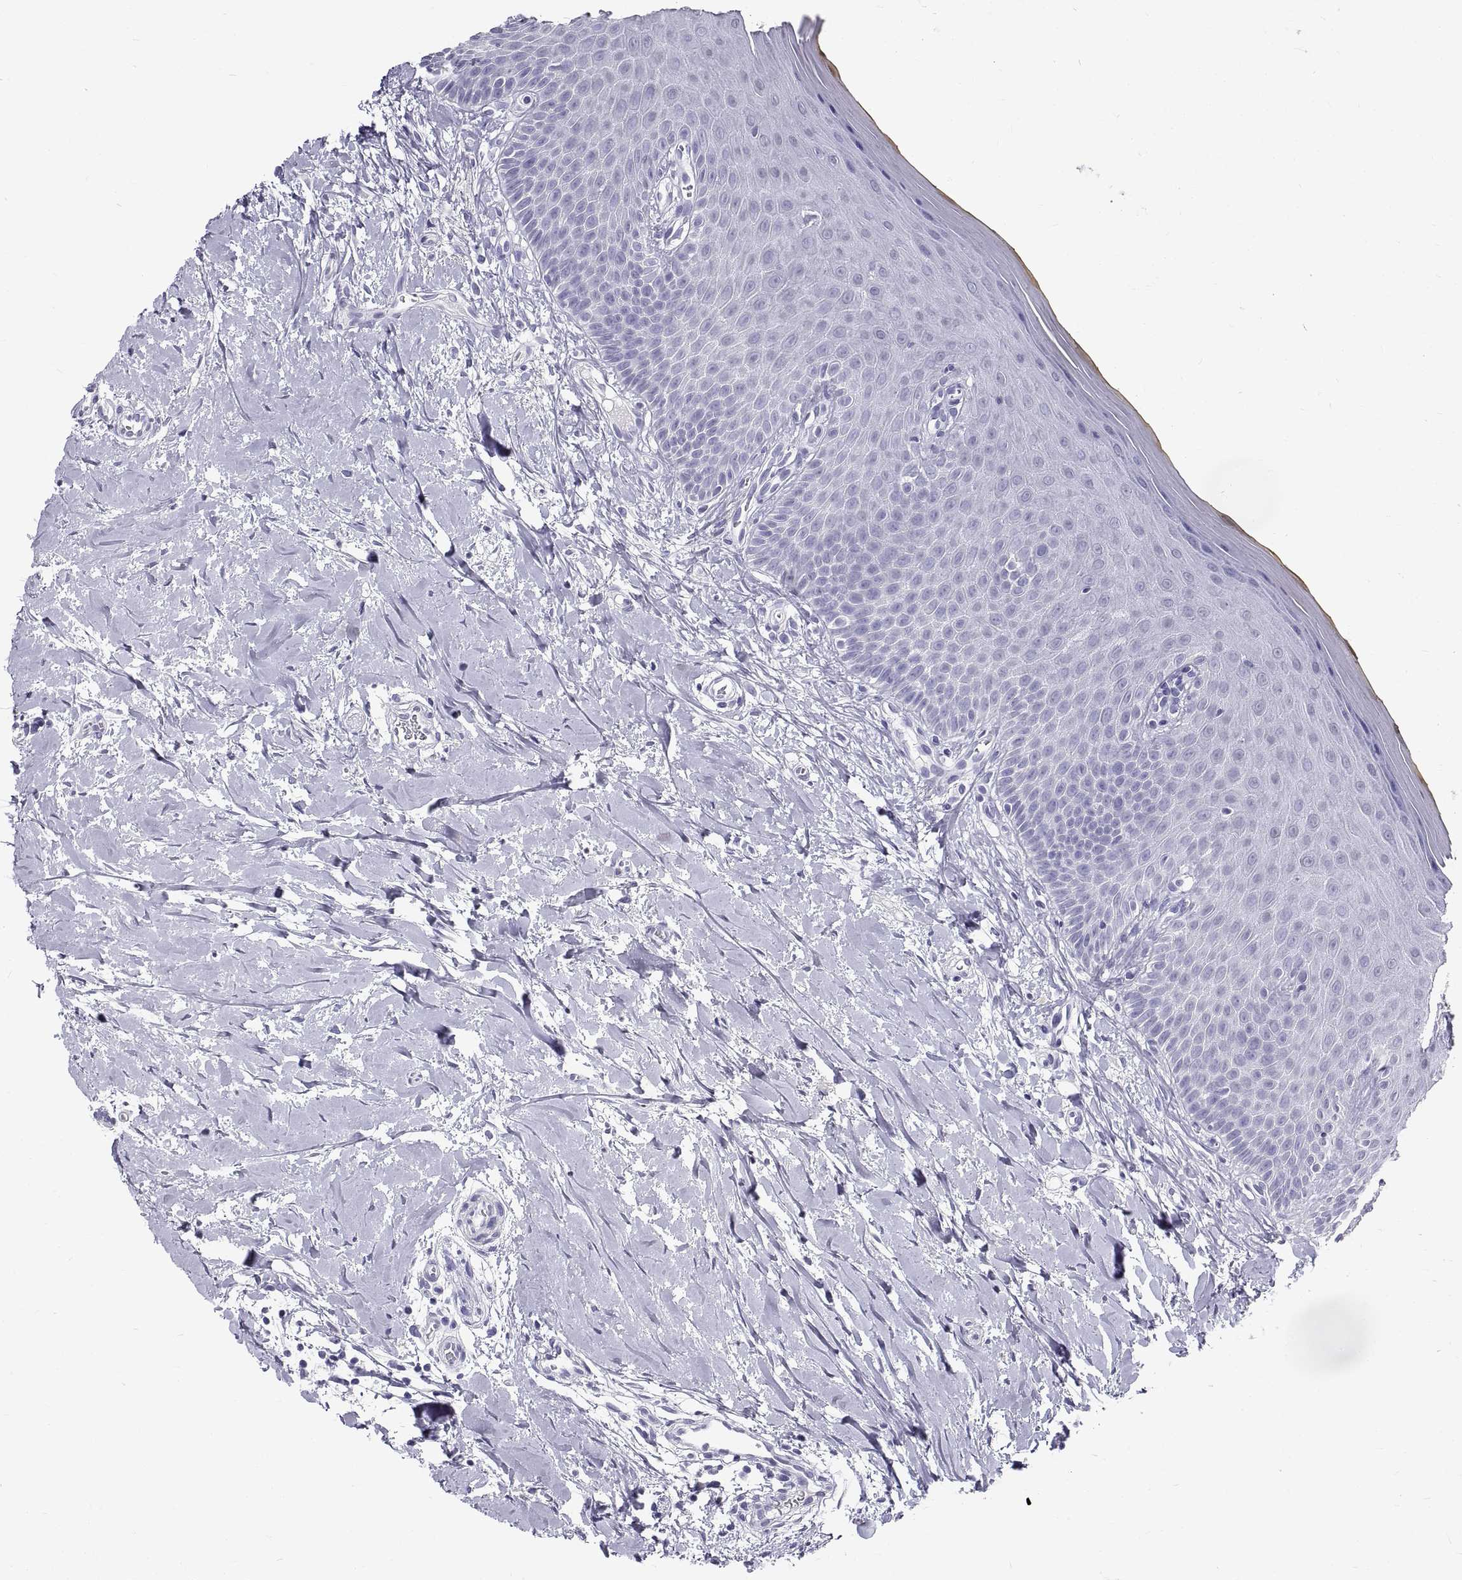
{"staining": {"intensity": "negative", "quantity": "none", "location": "none"}, "tissue": "oral mucosa", "cell_type": "Squamous epithelial cells", "image_type": "normal", "snomed": [{"axis": "morphology", "description": "Normal tissue, NOS"}, {"axis": "topography", "description": "Oral tissue"}], "caption": "Immunohistochemical staining of normal oral mucosa exhibits no significant staining in squamous epithelial cells.", "gene": "GNG12", "patient": {"sex": "female", "age": 43}}